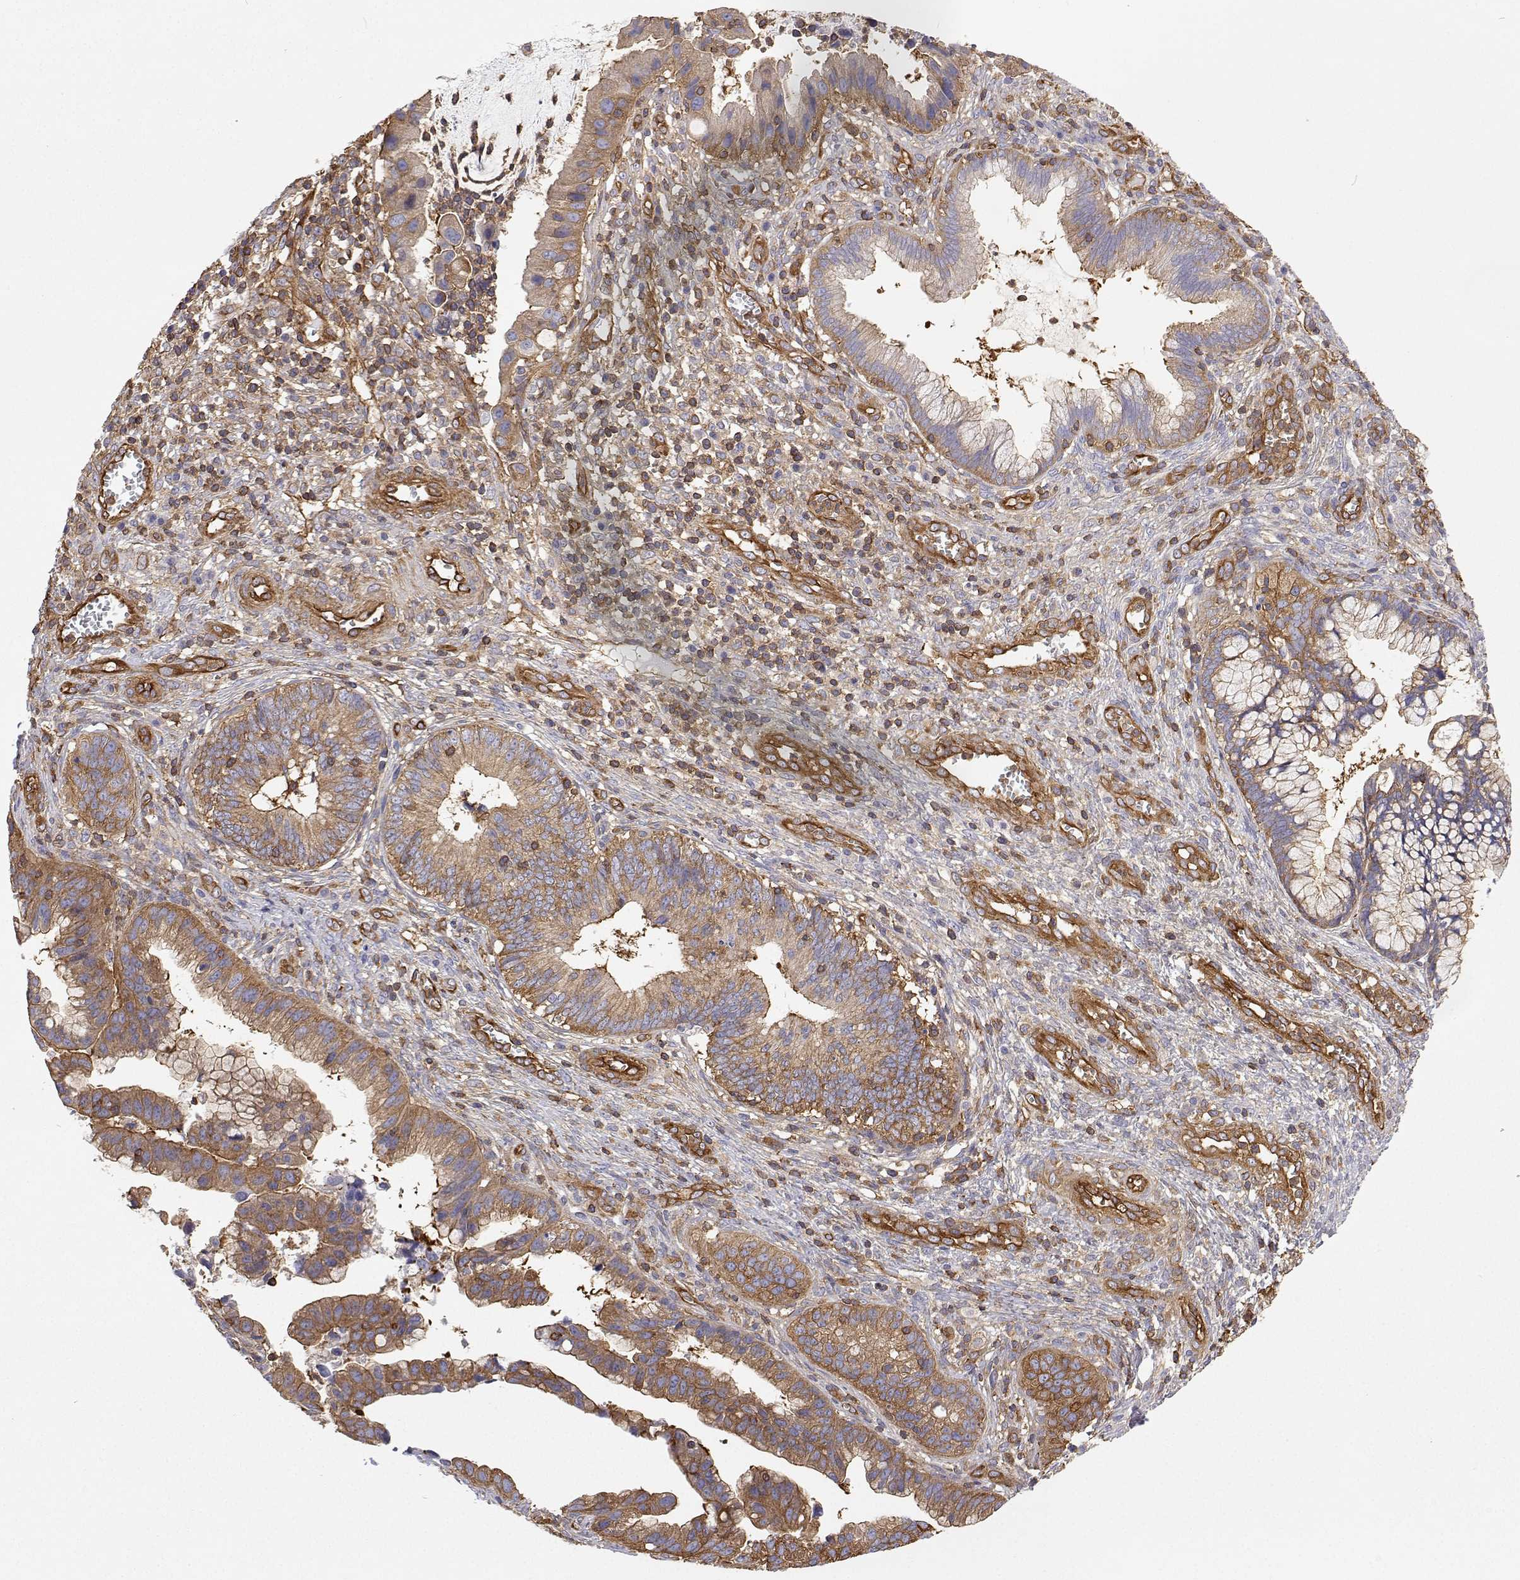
{"staining": {"intensity": "moderate", "quantity": "25%-75%", "location": "cytoplasmic/membranous"}, "tissue": "cervical cancer", "cell_type": "Tumor cells", "image_type": "cancer", "snomed": [{"axis": "morphology", "description": "Adenocarcinoma, NOS"}, {"axis": "topography", "description": "Cervix"}], "caption": "IHC of human cervical adenocarcinoma displays medium levels of moderate cytoplasmic/membranous positivity in approximately 25%-75% of tumor cells.", "gene": "MYH9", "patient": {"sex": "female", "age": 34}}